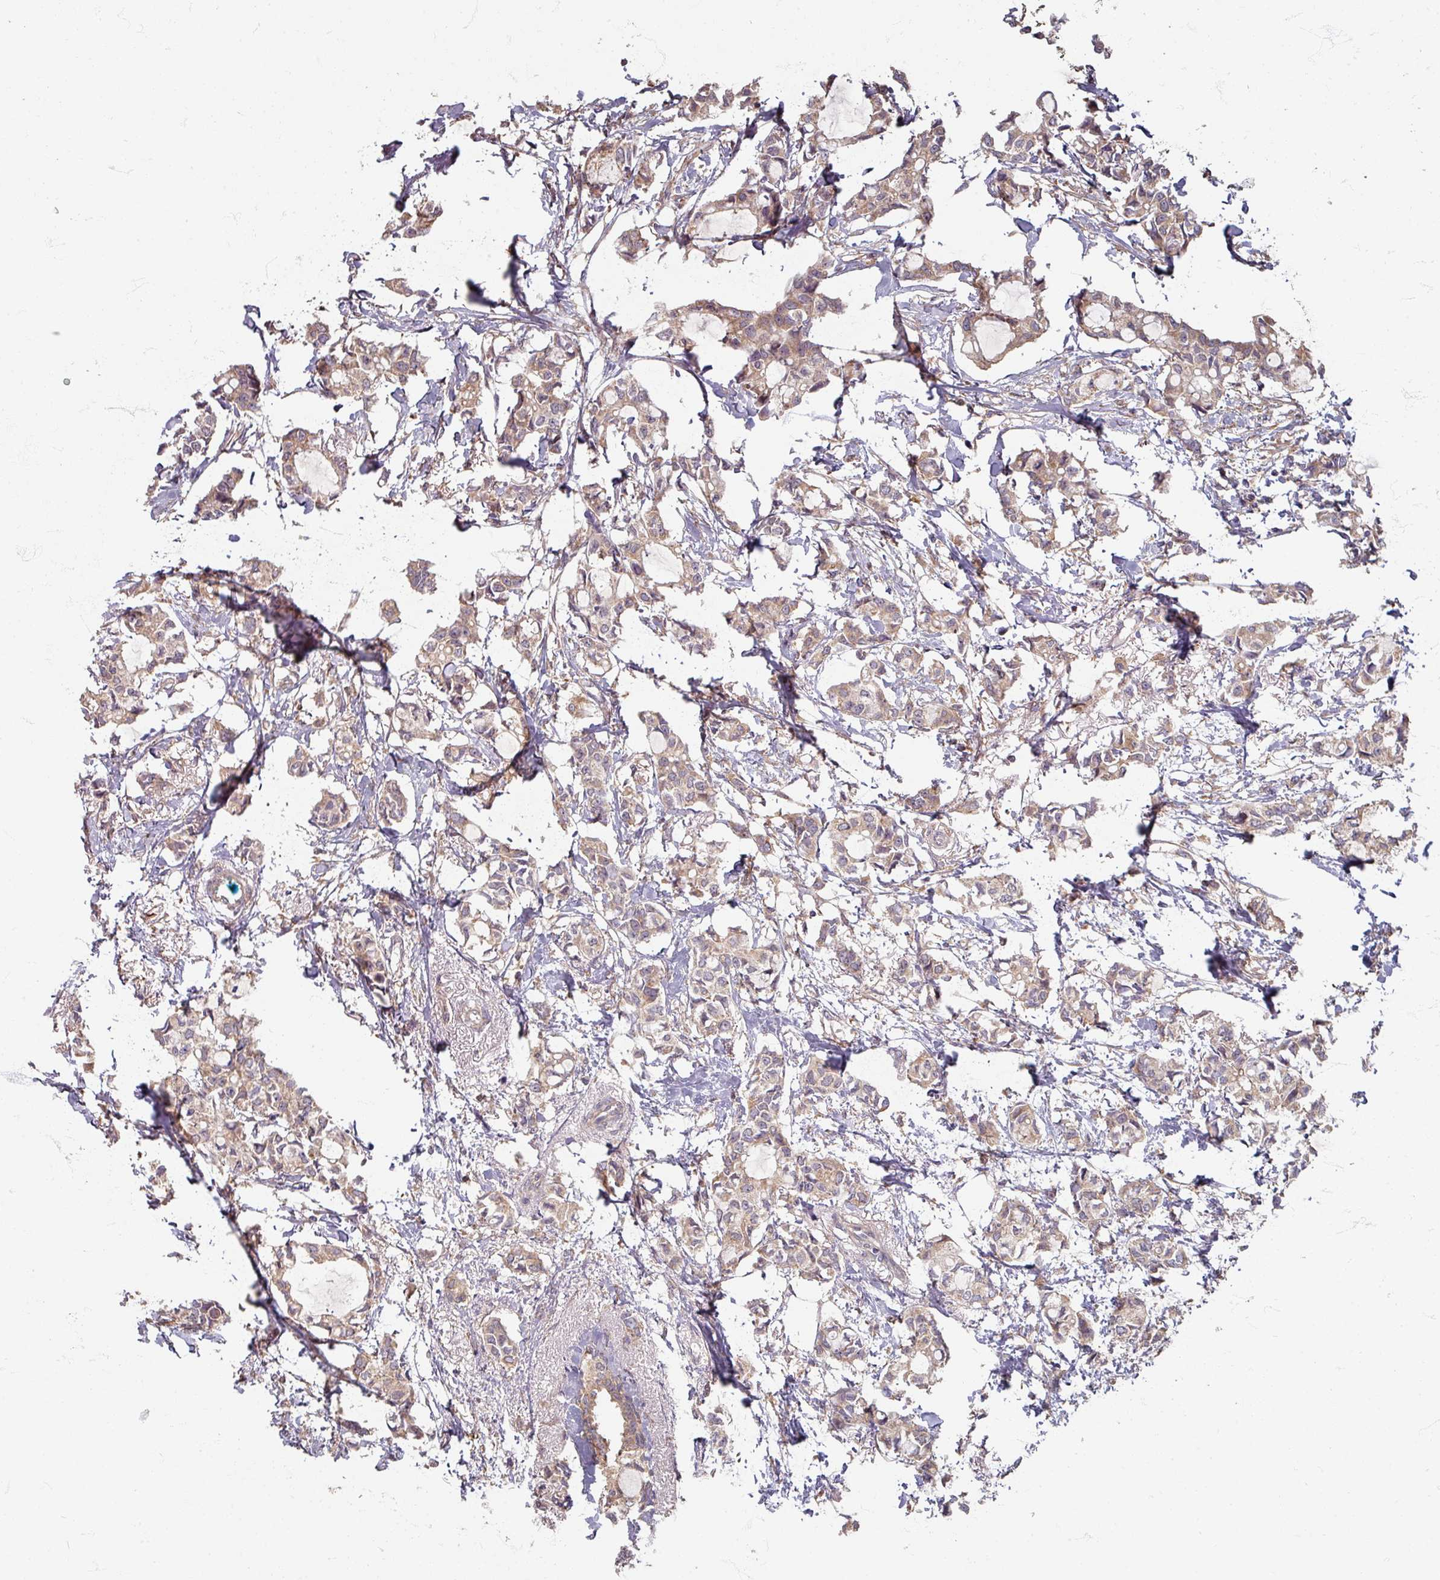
{"staining": {"intensity": "weak", "quantity": ">75%", "location": "cytoplasmic/membranous"}, "tissue": "breast cancer", "cell_type": "Tumor cells", "image_type": "cancer", "snomed": [{"axis": "morphology", "description": "Duct carcinoma"}, {"axis": "topography", "description": "Breast"}], "caption": "Protein expression analysis of breast cancer (infiltrating ductal carcinoma) shows weak cytoplasmic/membranous staining in about >75% of tumor cells.", "gene": "STAM", "patient": {"sex": "female", "age": 73}}